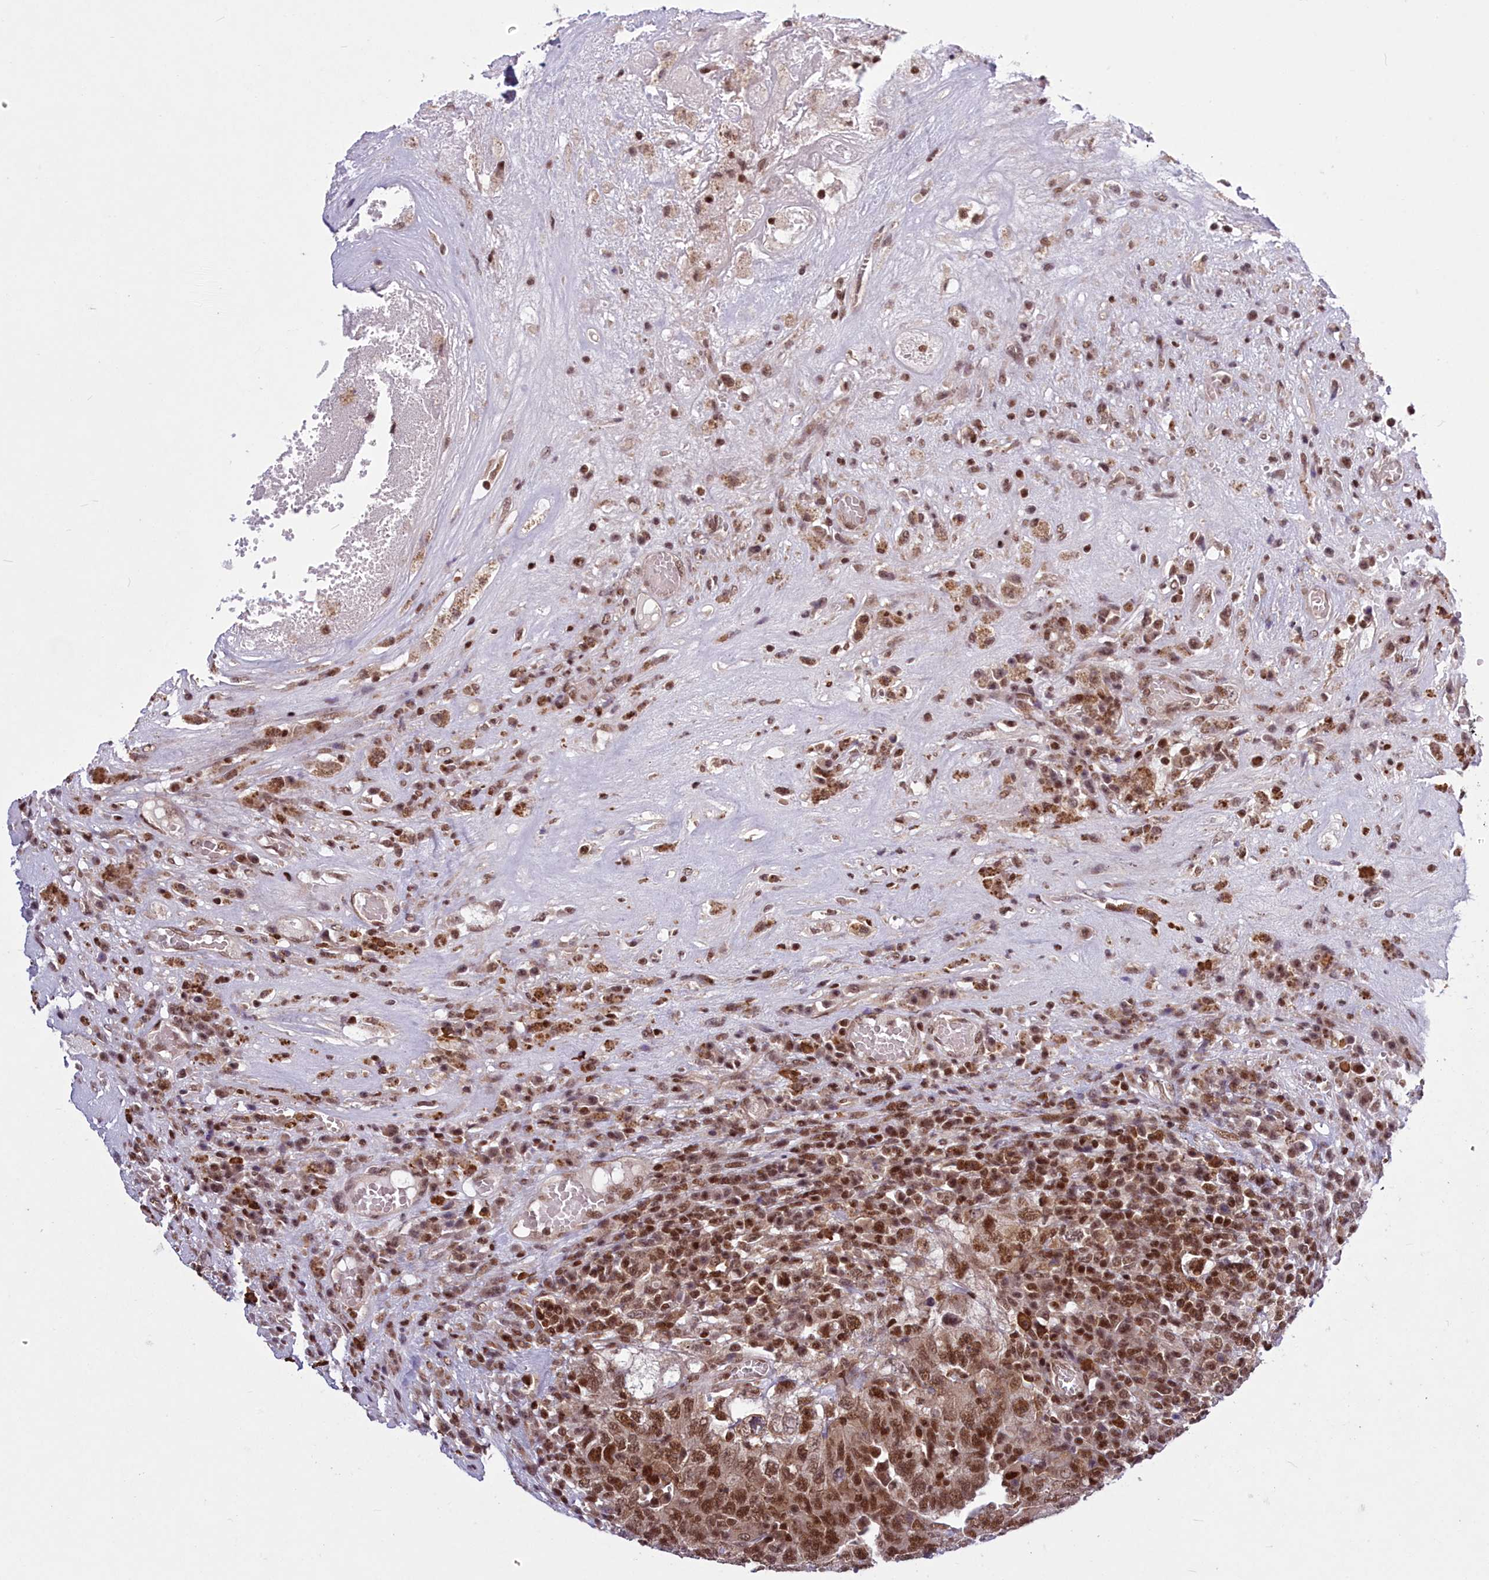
{"staining": {"intensity": "moderate", "quantity": ">75%", "location": "nuclear"}, "tissue": "testis cancer", "cell_type": "Tumor cells", "image_type": "cancer", "snomed": [{"axis": "morphology", "description": "Carcinoma, Embryonal, NOS"}, {"axis": "topography", "description": "Testis"}], "caption": "Approximately >75% of tumor cells in human testis cancer show moderate nuclear protein expression as visualized by brown immunohistochemical staining.", "gene": "GMEB1", "patient": {"sex": "male", "age": 26}}